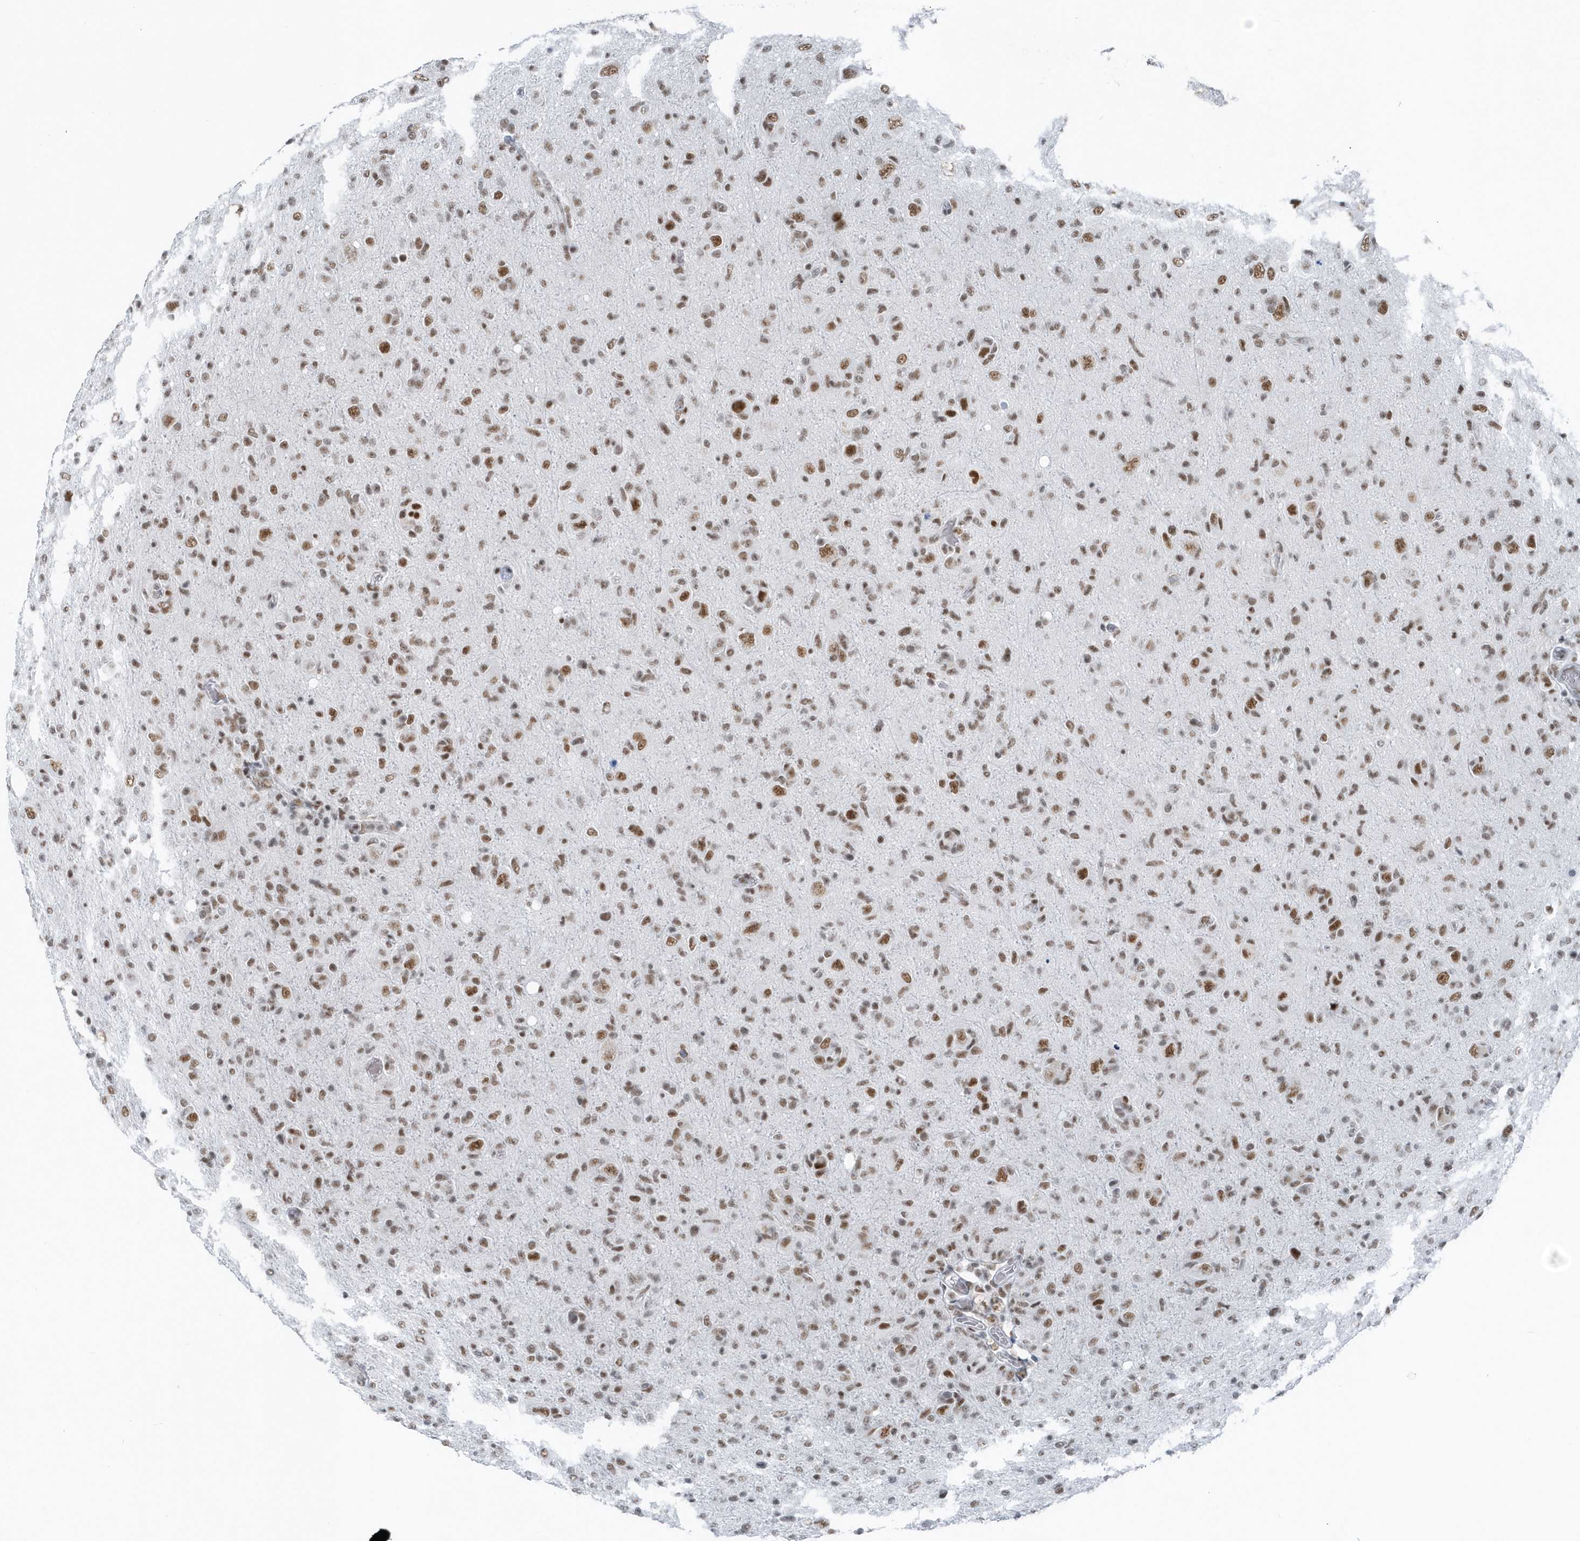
{"staining": {"intensity": "moderate", "quantity": ">75%", "location": "nuclear"}, "tissue": "glioma", "cell_type": "Tumor cells", "image_type": "cancer", "snomed": [{"axis": "morphology", "description": "Glioma, malignant, High grade"}, {"axis": "topography", "description": "Brain"}], "caption": "Moderate nuclear protein expression is seen in about >75% of tumor cells in glioma.", "gene": "FIP1L1", "patient": {"sex": "female", "age": 57}}